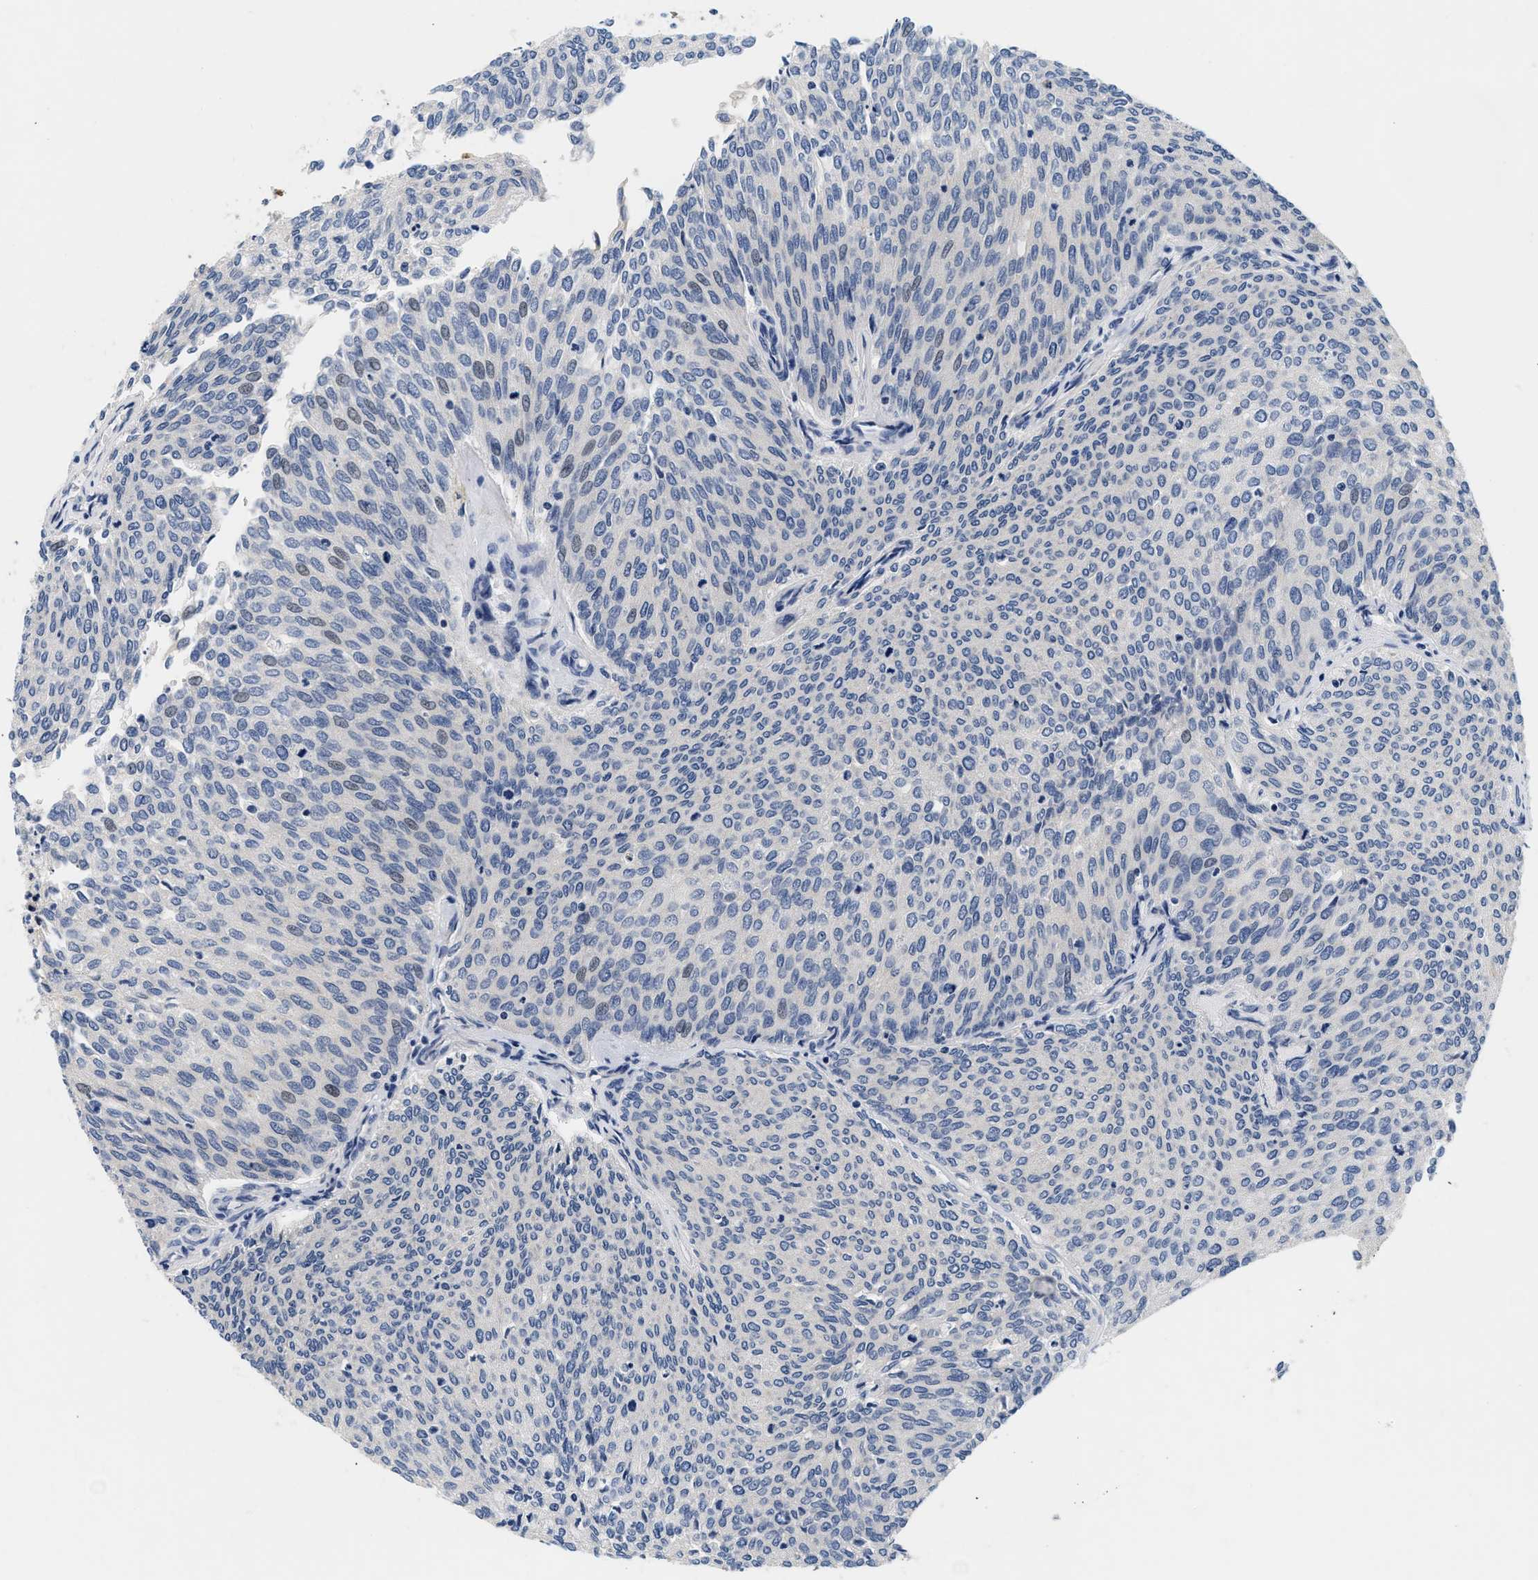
{"staining": {"intensity": "negative", "quantity": "none", "location": "none"}, "tissue": "urothelial cancer", "cell_type": "Tumor cells", "image_type": "cancer", "snomed": [{"axis": "morphology", "description": "Urothelial carcinoma, Low grade"}, {"axis": "topography", "description": "Urinary bladder"}], "caption": "Immunohistochemistry (IHC) micrograph of human urothelial cancer stained for a protein (brown), which demonstrates no staining in tumor cells.", "gene": "PDP1", "patient": {"sex": "female", "age": 79}}